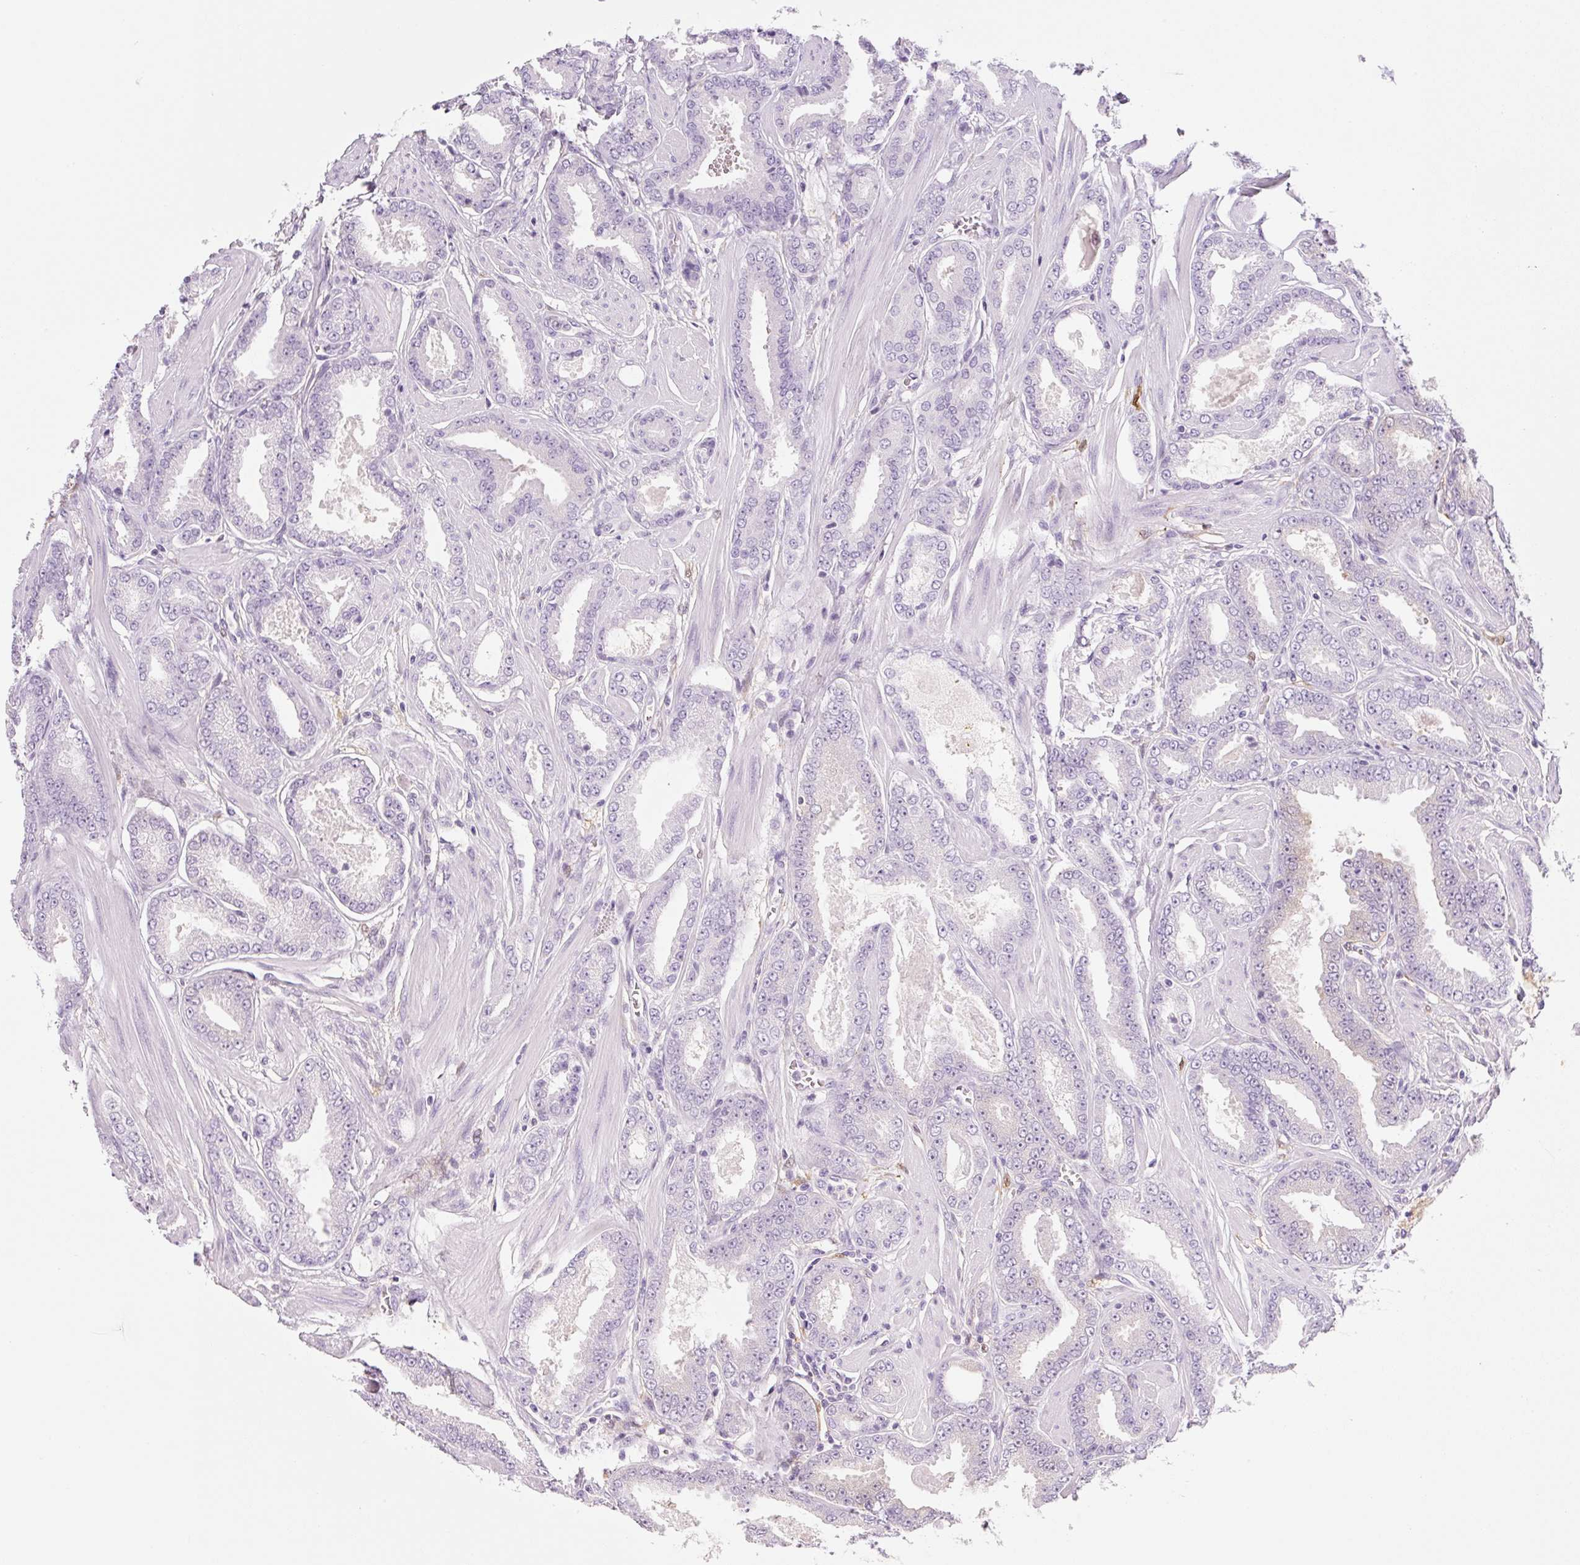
{"staining": {"intensity": "negative", "quantity": "none", "location": "none"}, "tissue": "prostate cancer", "cell_type": "Tumor cells", "image_type": "cancer", "snomed": [{"axis": "morphology", "description": "Adenocarcinoma, Low grade"}, {"axis": "topography", "description": "Prostate"}], "caption": "High power microscopy histopathology image of an immunohistochemistry (IHC) photomicrograph of low-grade adenocarcinoma (prostate), revealing no significant staining in tumor cells.", "gene": "FABP5", "patient": {"sex": "male", "age": 42}}